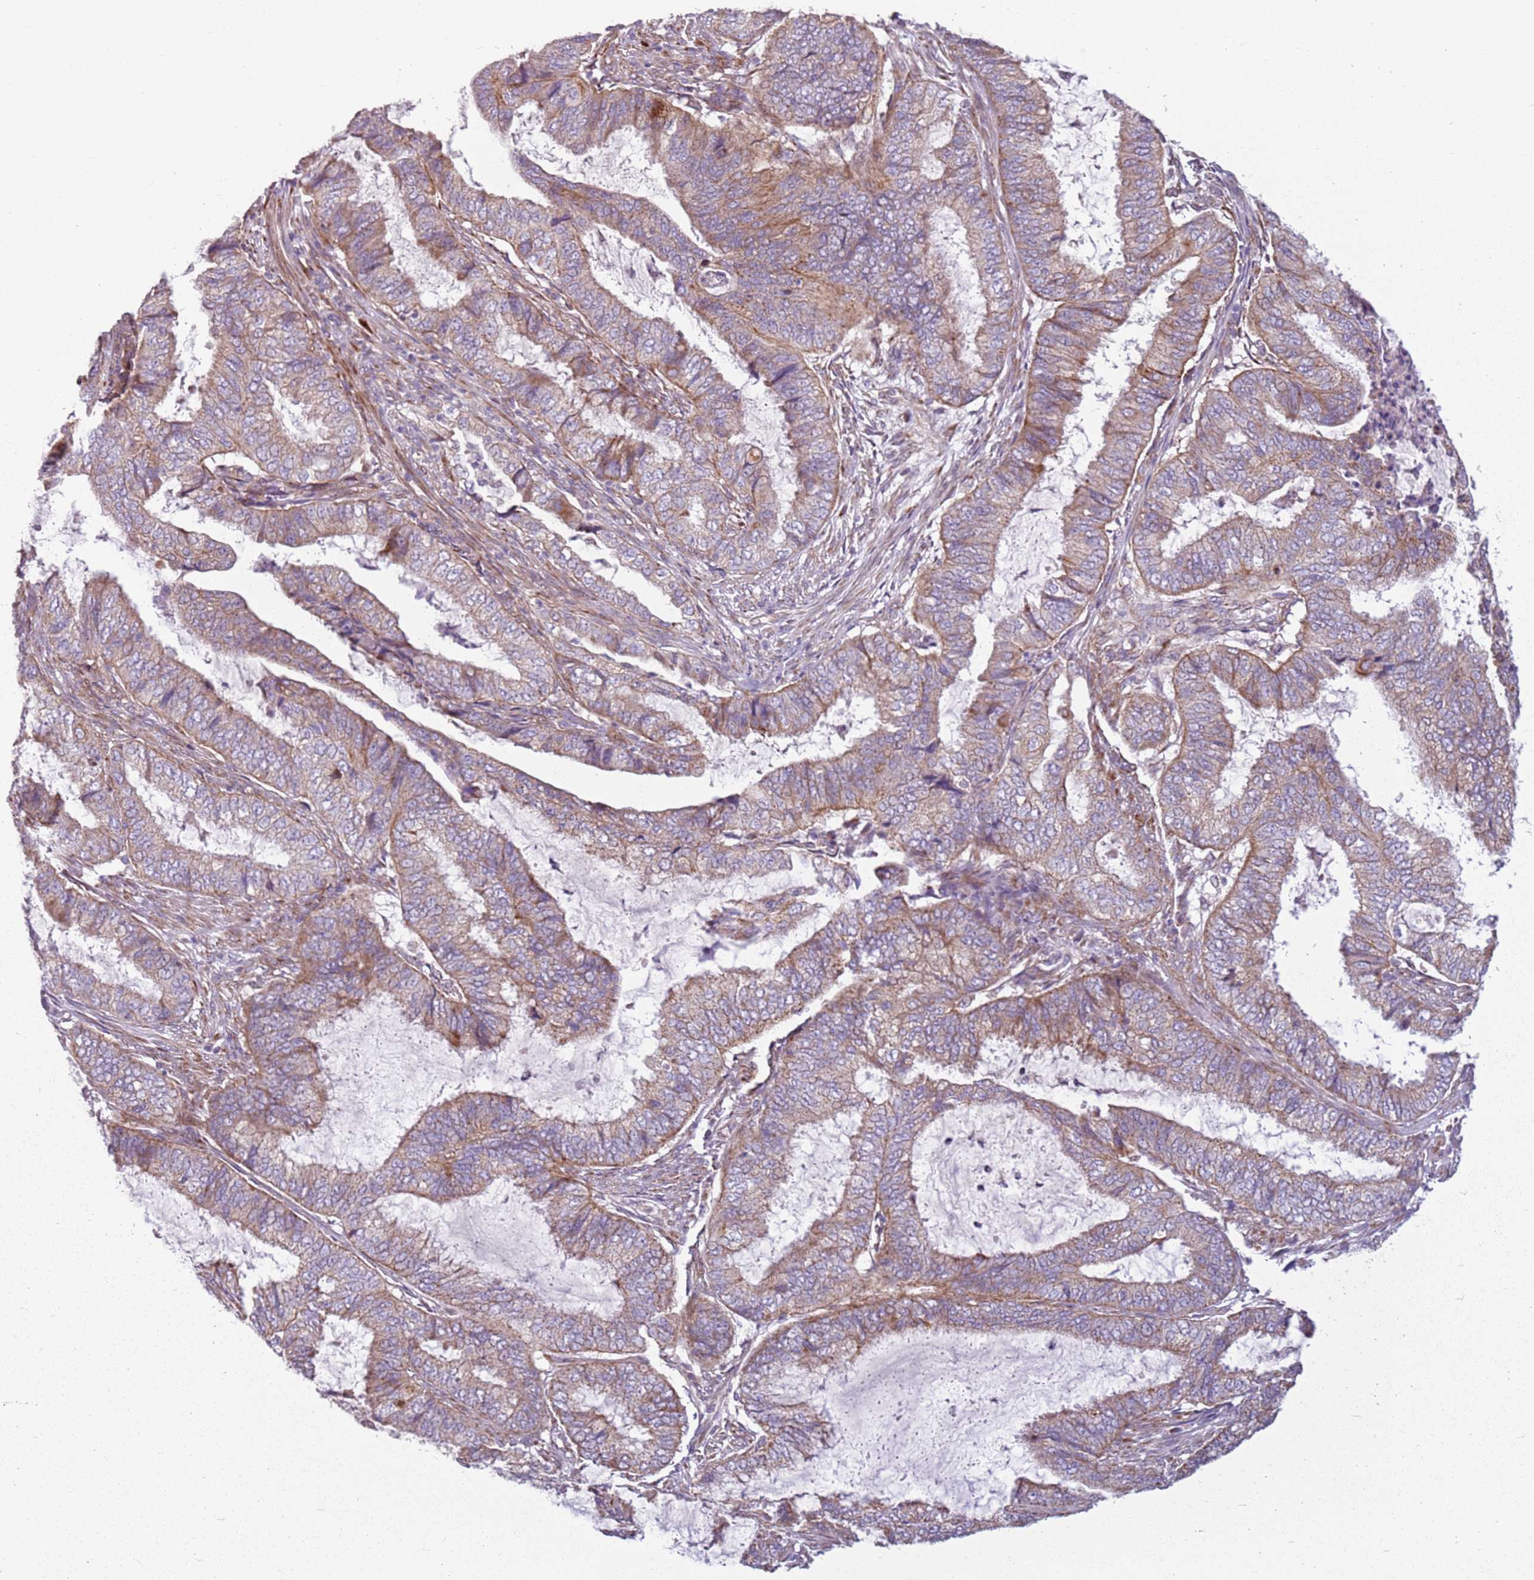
{"staining": {"intensity": "moderate", "quantity": "25%-75%", "location": "cytoplasmic/membranous"}, "tissue": "endometrial cancer", "cell_type": "Tumor cells", "image_type": "cancer", "snomed": [{"axis": "morphology", "description": "Adenocarcinoma, NOS"}, {"axis": "topography", "description": "Endometrium"}], "caption": "A histopathology image of endometrial cancer stained for a protein reveals moderate cytoplasmic/membranous brown staining in tumor cells. (DAB (3,3'-diaminobenzidine) IHC, brown staining for protein, blue staining for nuclei).", "gene": "TMEM200C", "patient": {"sex": "female", "age": 51}}